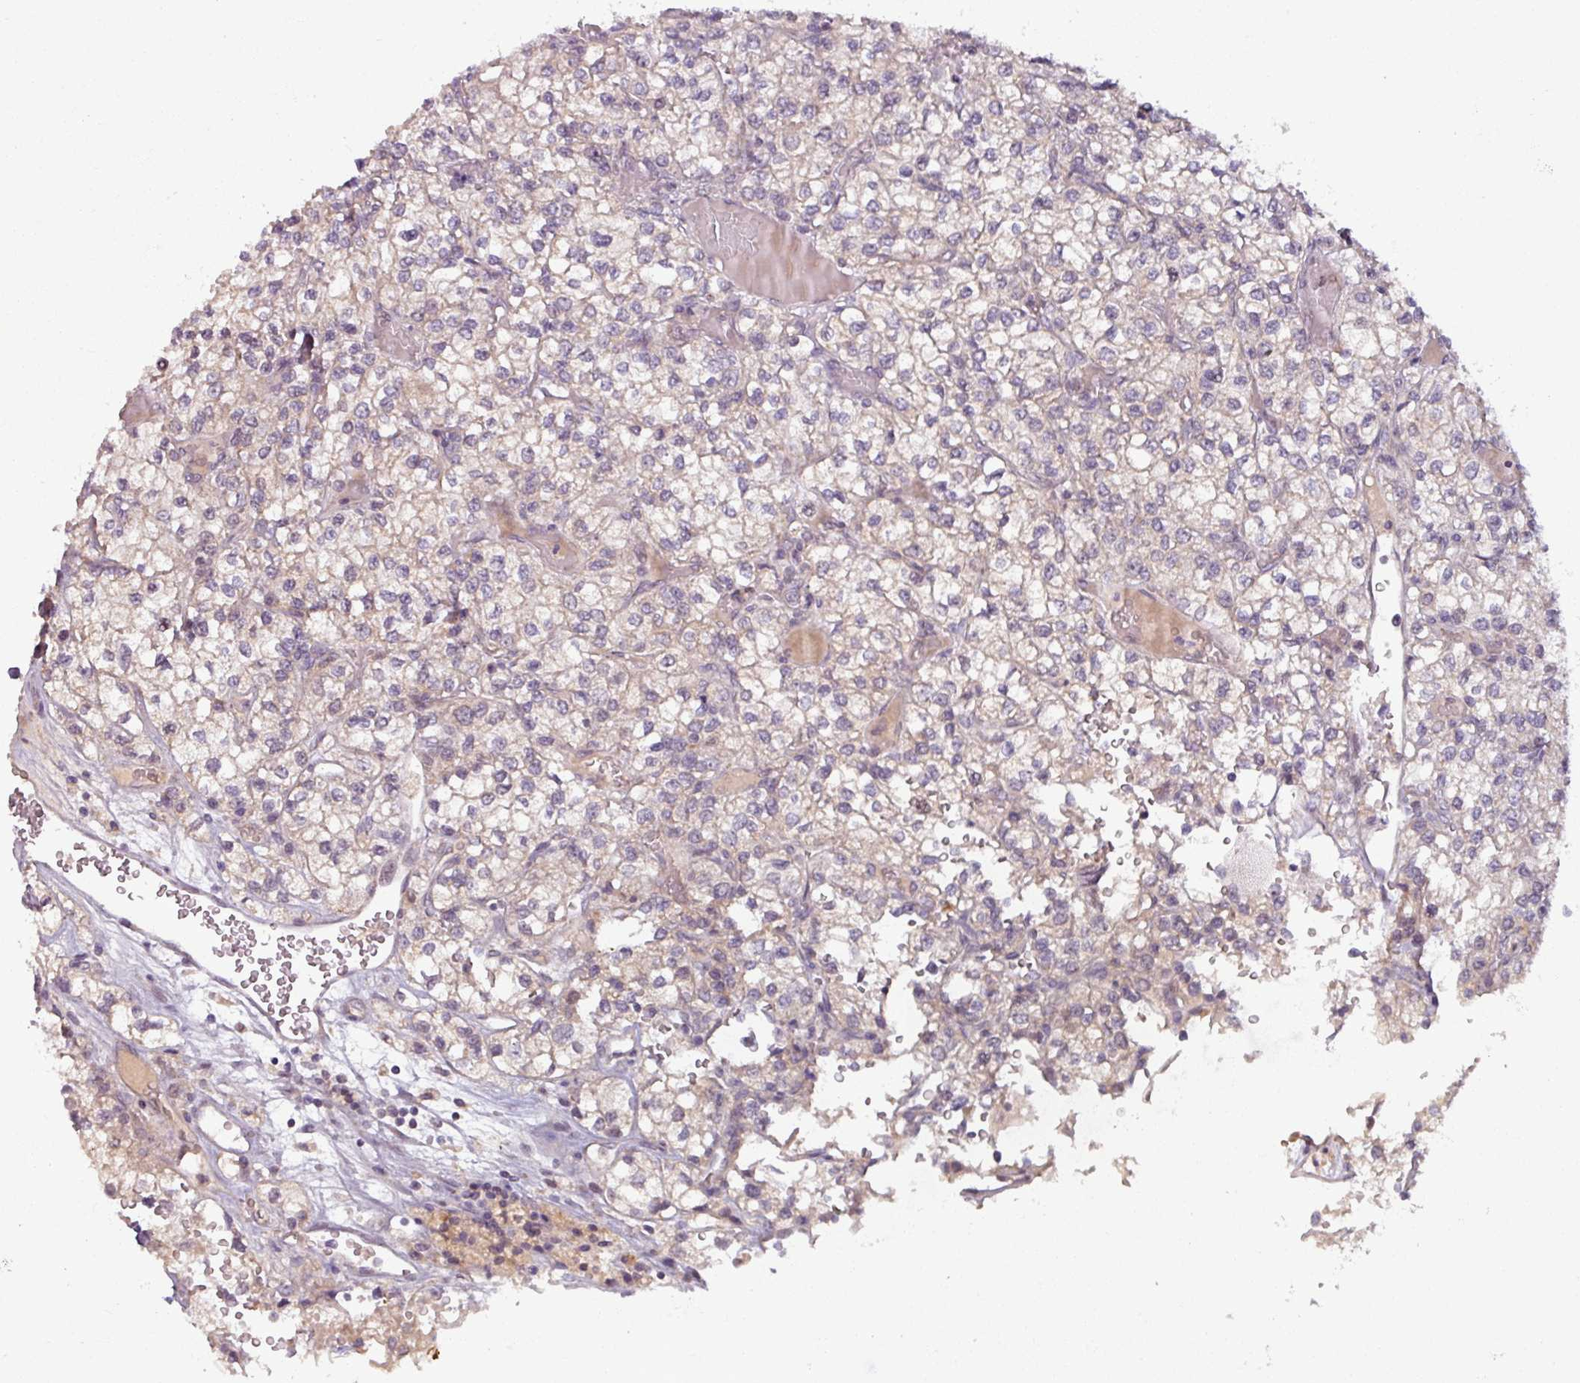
{"staining": {"intensity": "negative", "quantity": "none", "location": "none"}, "tissue": "renal cancer", "cell_type": "Tumor cells", "image_type": "cancer", "snomed": [{"axis": "morphology", "description": "Adenocarcinoma, NOS"}, {"axis": "topography", "description": "Kidney"}], "caption": "Image shows no significant protein expression in tumor cells of adenocarcinoma (renal).", "gene": "OGFOD3", "patient": {"sex": "male", "age": 80}}